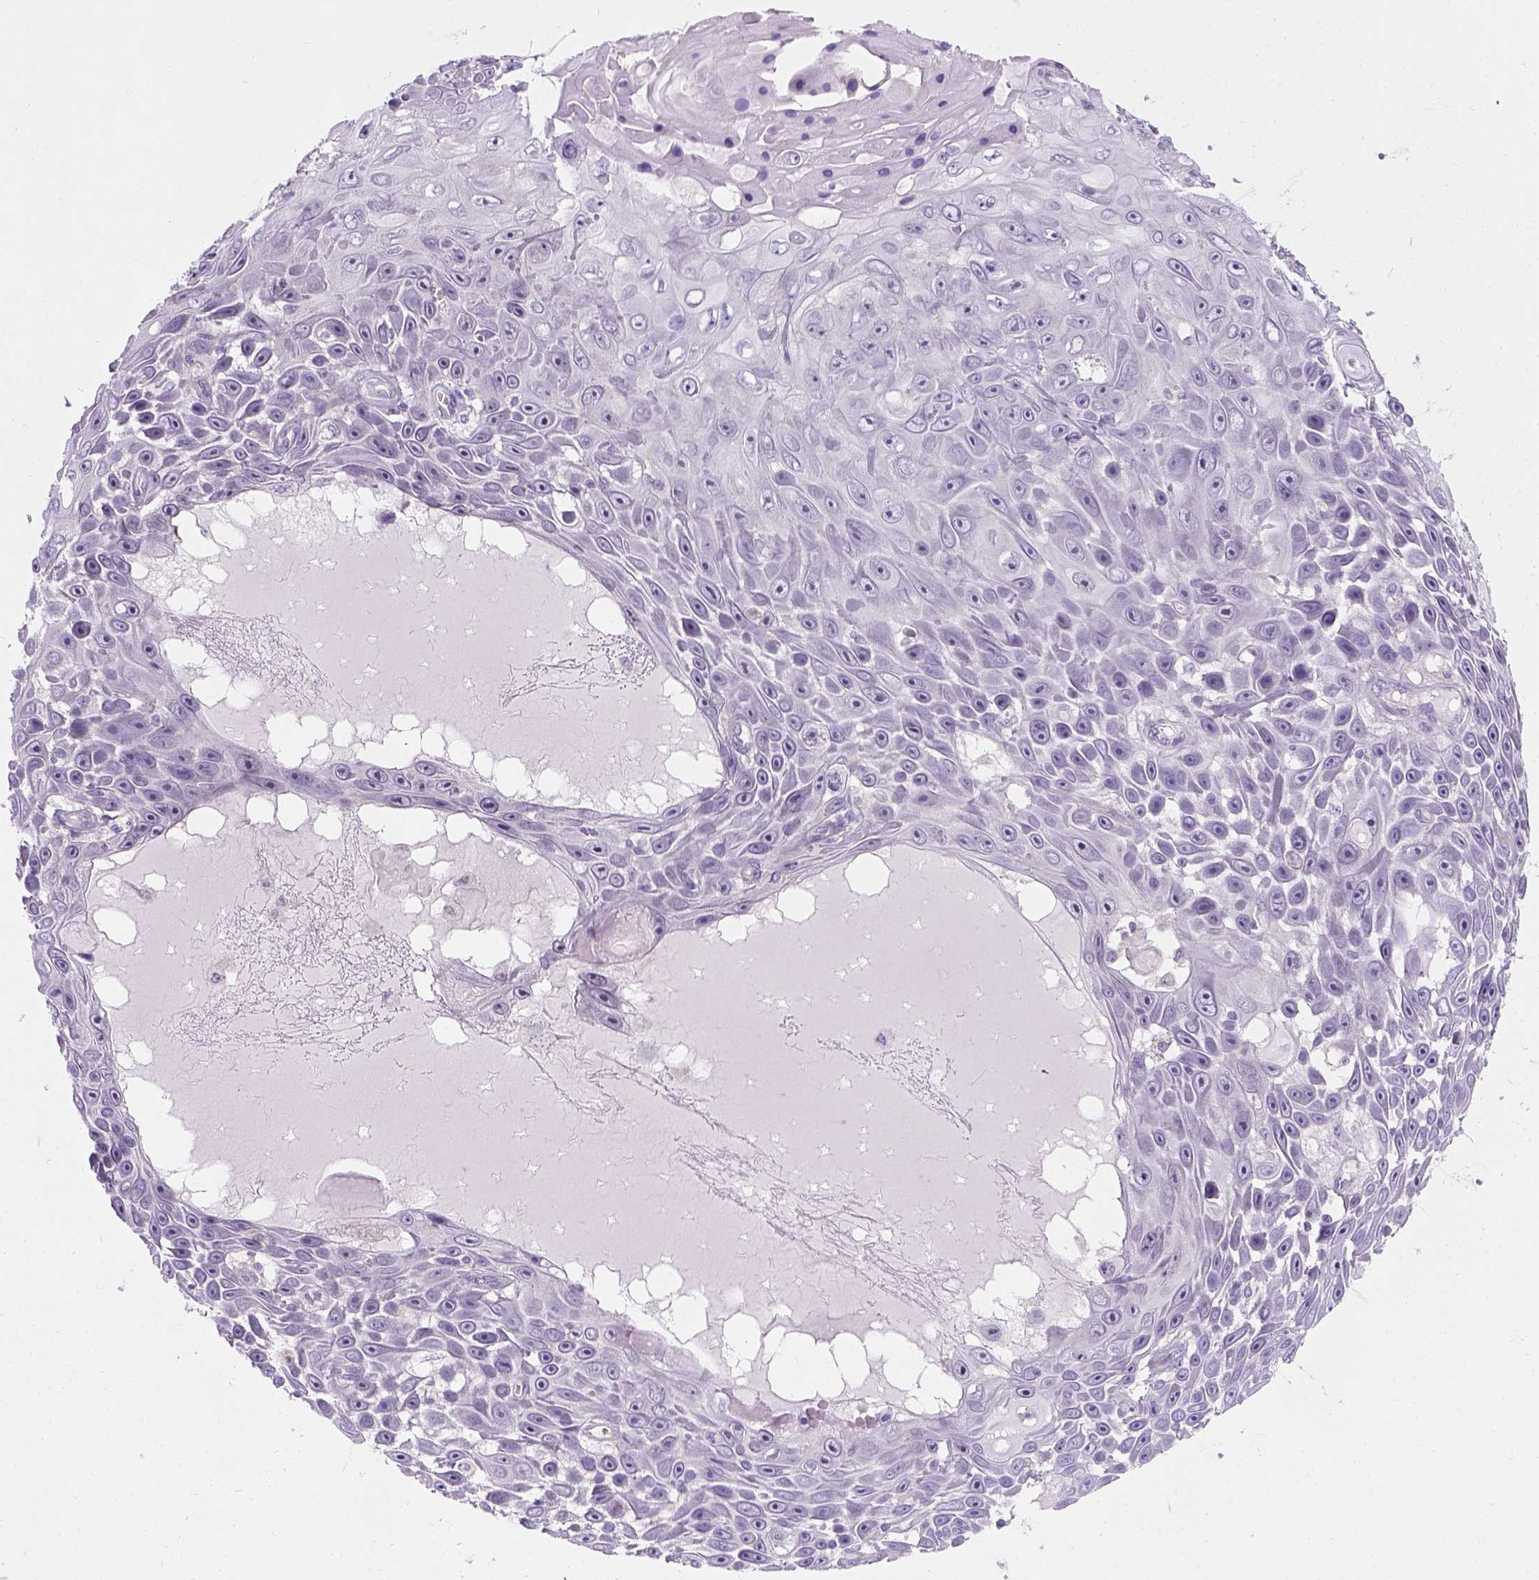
{"staining": {"intensity": "negative", "quantity": "none", "location": "none"}, "tissue": "skin cancer", "cell_type": "Tumor cells", "image_type": "cancer", "snomed": [{"axis": "morphology", "description": "Squamous cell carcinoma, NOS"}, {"axis": "topography", "description": "Skin"}], "caption": "Human skin cancer (squamous cell carcinoma) stained for a protein using immunohistochemistry shows no positivity in tumor cells.", "gene": "C20orf144", "patient": {"sex": "male", "age": 82}}